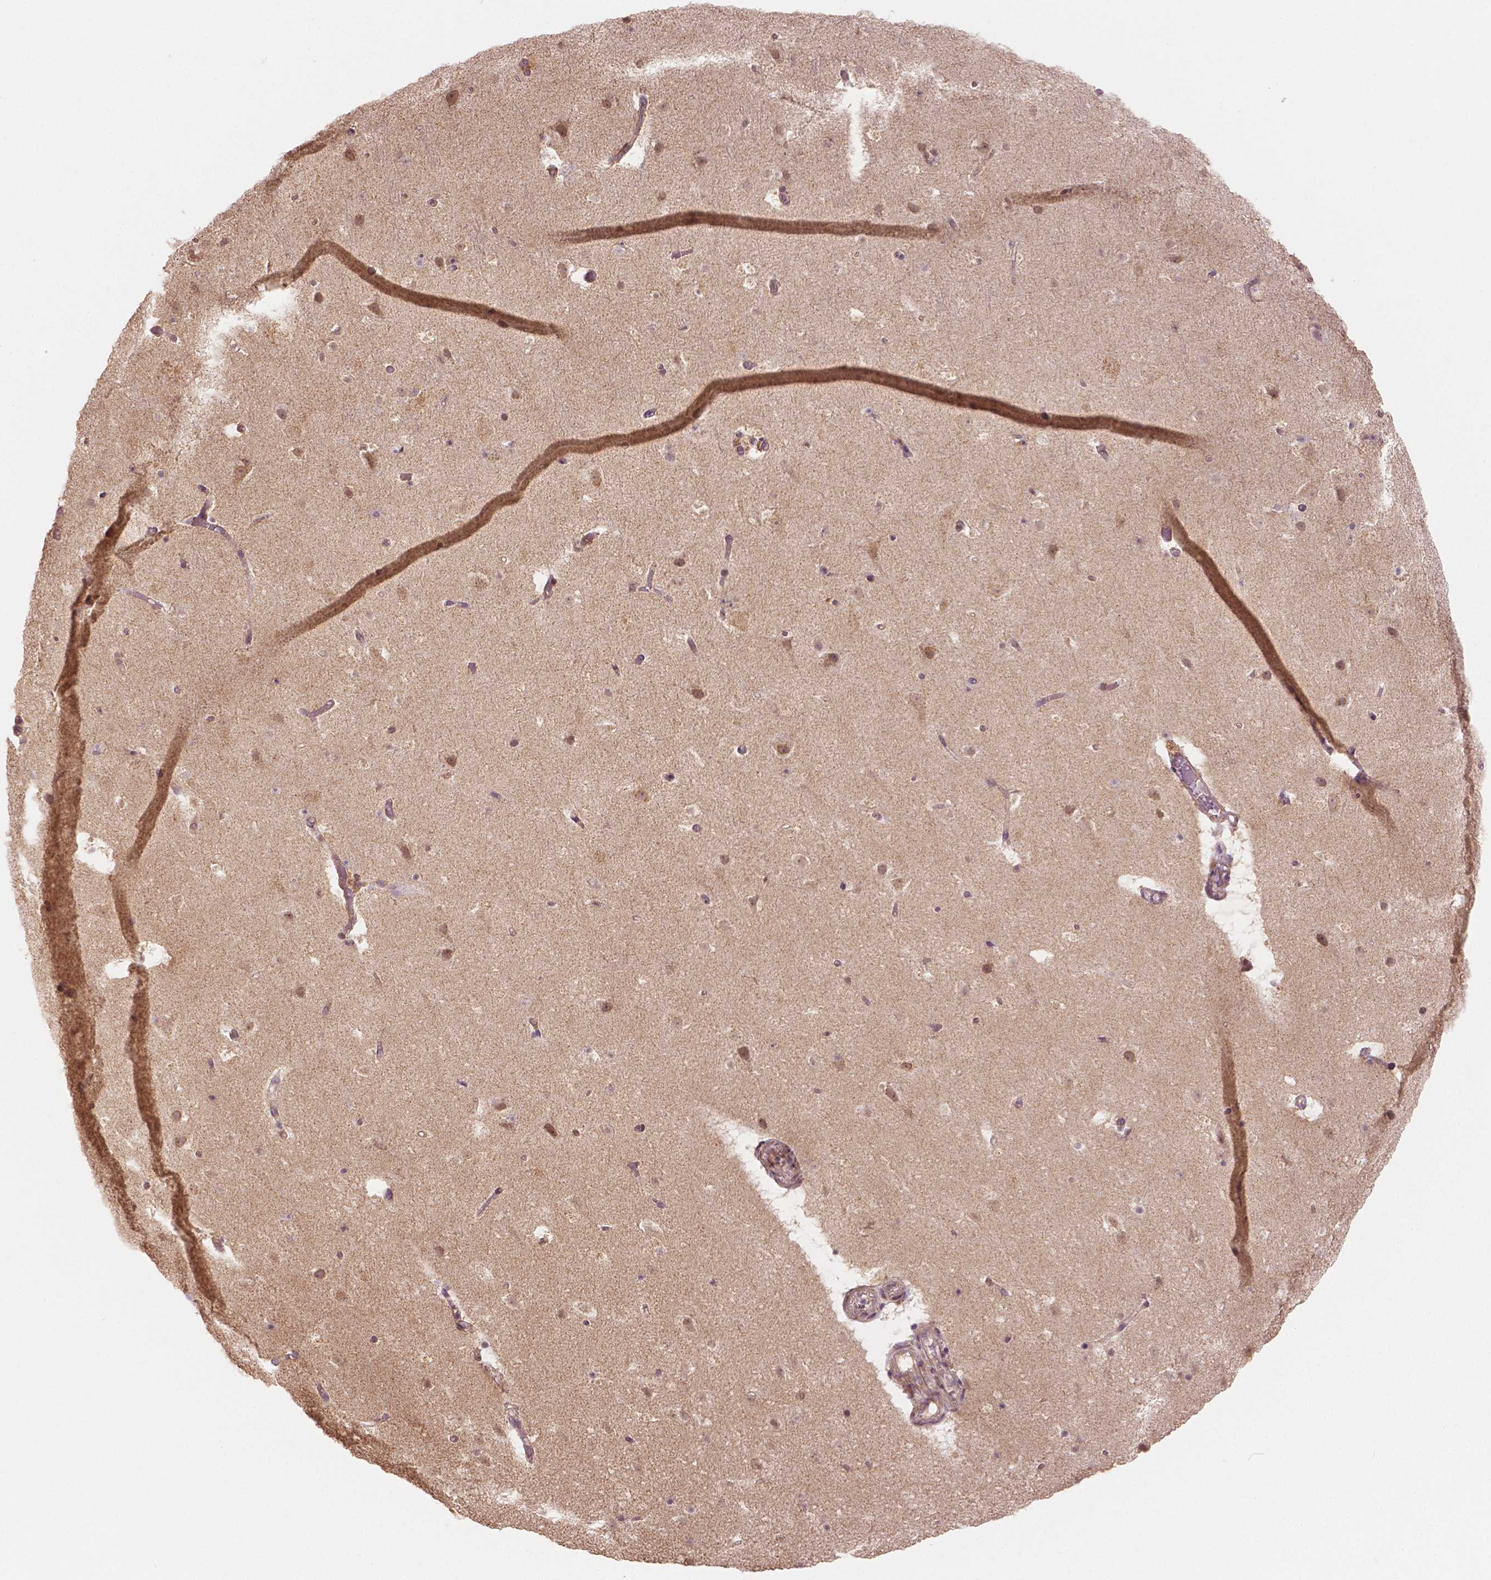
{"staining": {"intensity": "negative", "quantity": "none", "location": "none"}, "tissue": "cerebral cortex", "cell_type": "Endothelial cells", "image_type": "normal", "snomed": [{"axis": "morphology", "description": "Normal tissue, NOS"}, {"axis": "topography", "description": "Cerebral cortex"}], "caption": "A photomicrograph of cerebral cortex stained for a protein demonstrates no brown staining in endothelial cells. (DAB IHC with hematoxylin counter stain).", "gene": "CLBA1", "patient": {"sex": "female", "age": 42}}